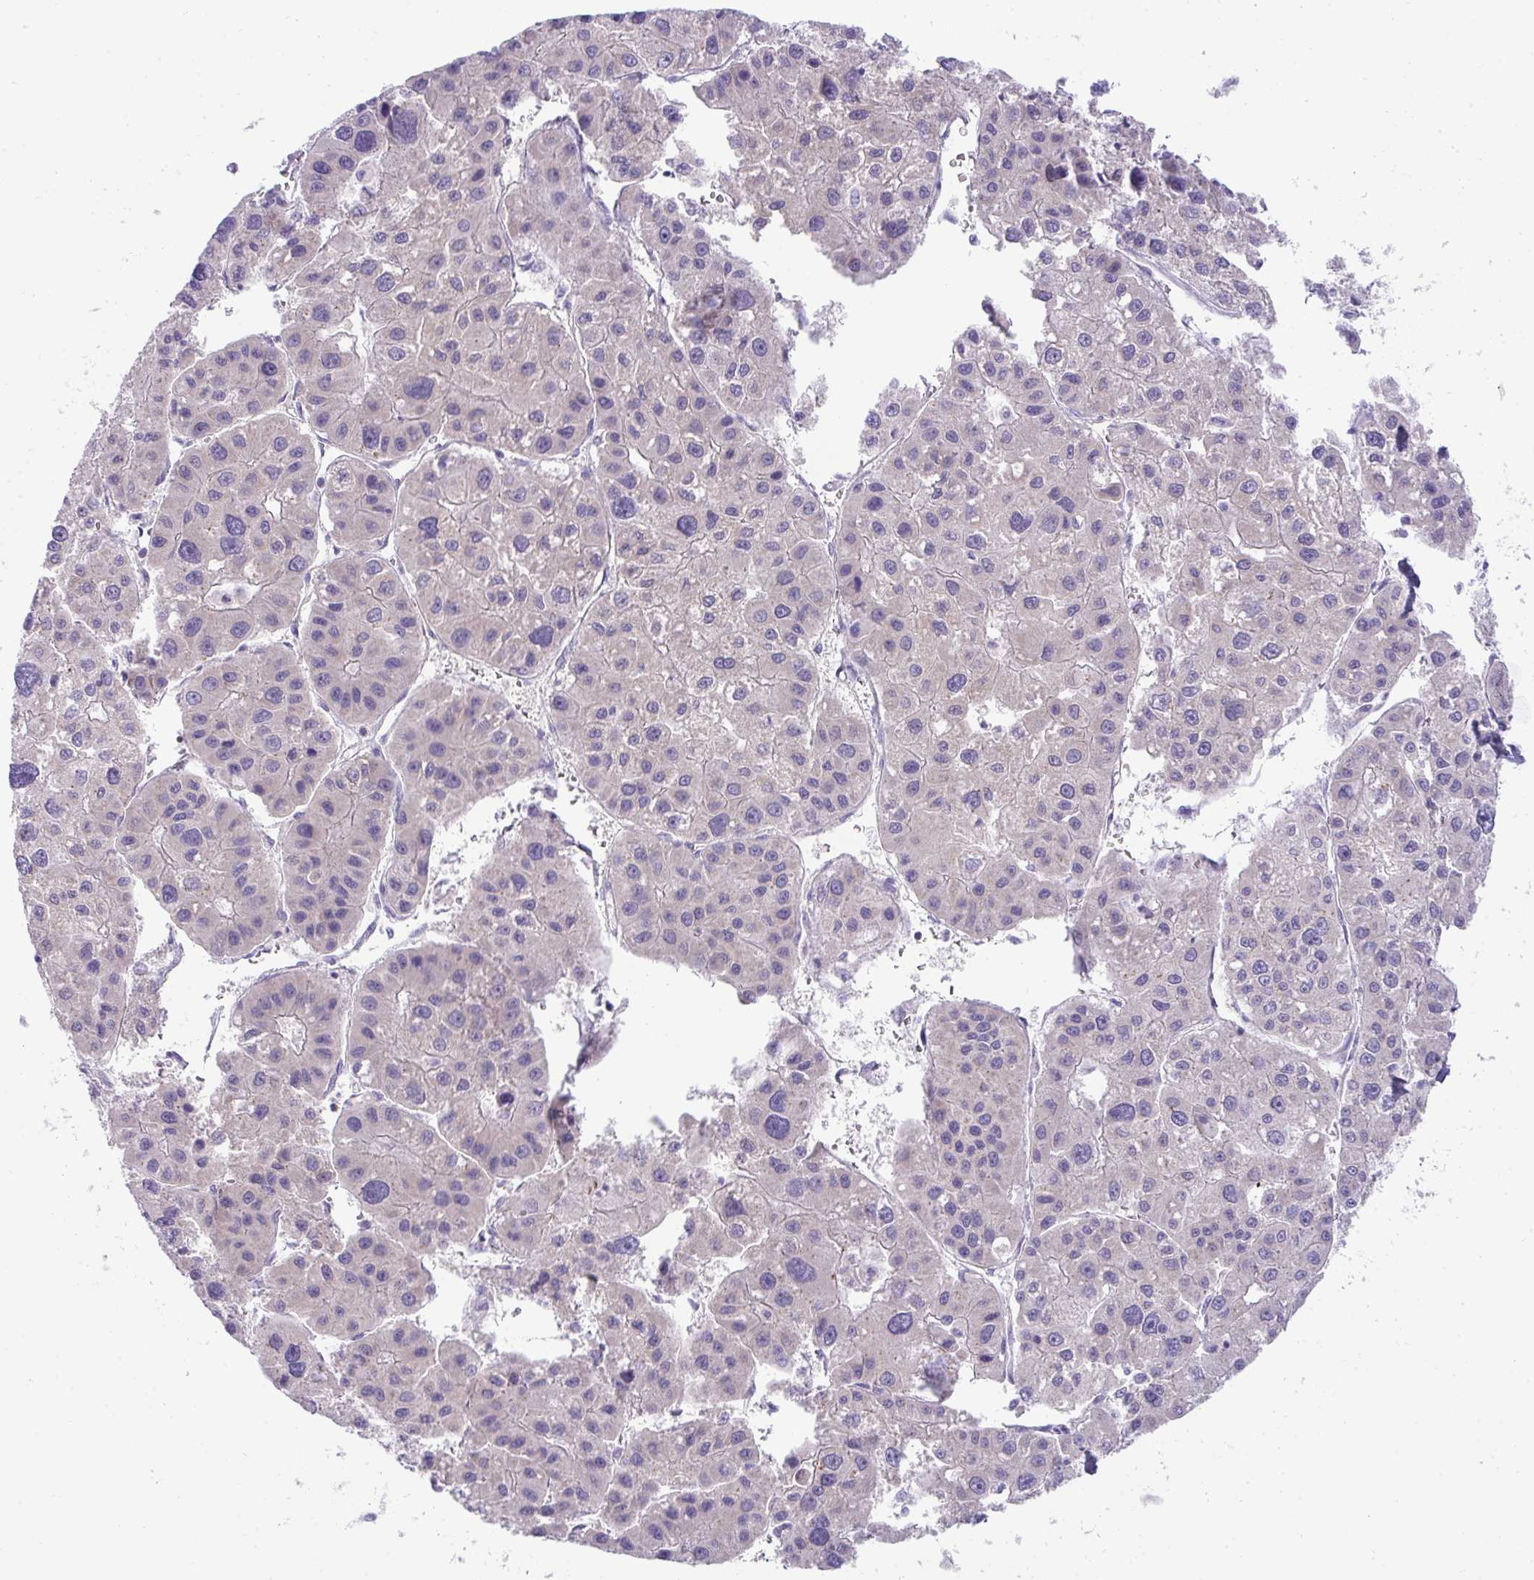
{"staining": {"intensity": "negative", "quantity": "none", "location": "none"}, "tissue": "liver cancer", "cell_type": "Tumor cells", "image_type": "cancer", "snomed": [{"axis": "morphology", "description": "Carcinoma, Hepatocellular, NOS"}, {"axis": "topography", "description": "Liver"}], "caption": "Immunohistochemistry photomicrograph of neoplastic tissue: liver hepatocellular carcinoma stained with DAB (3,3'-diaminobenzidine) displays no significant protein staining in tumor cells.", "gene": "PLA2G12B", "patient": {"sex": "male", "age": 73}}